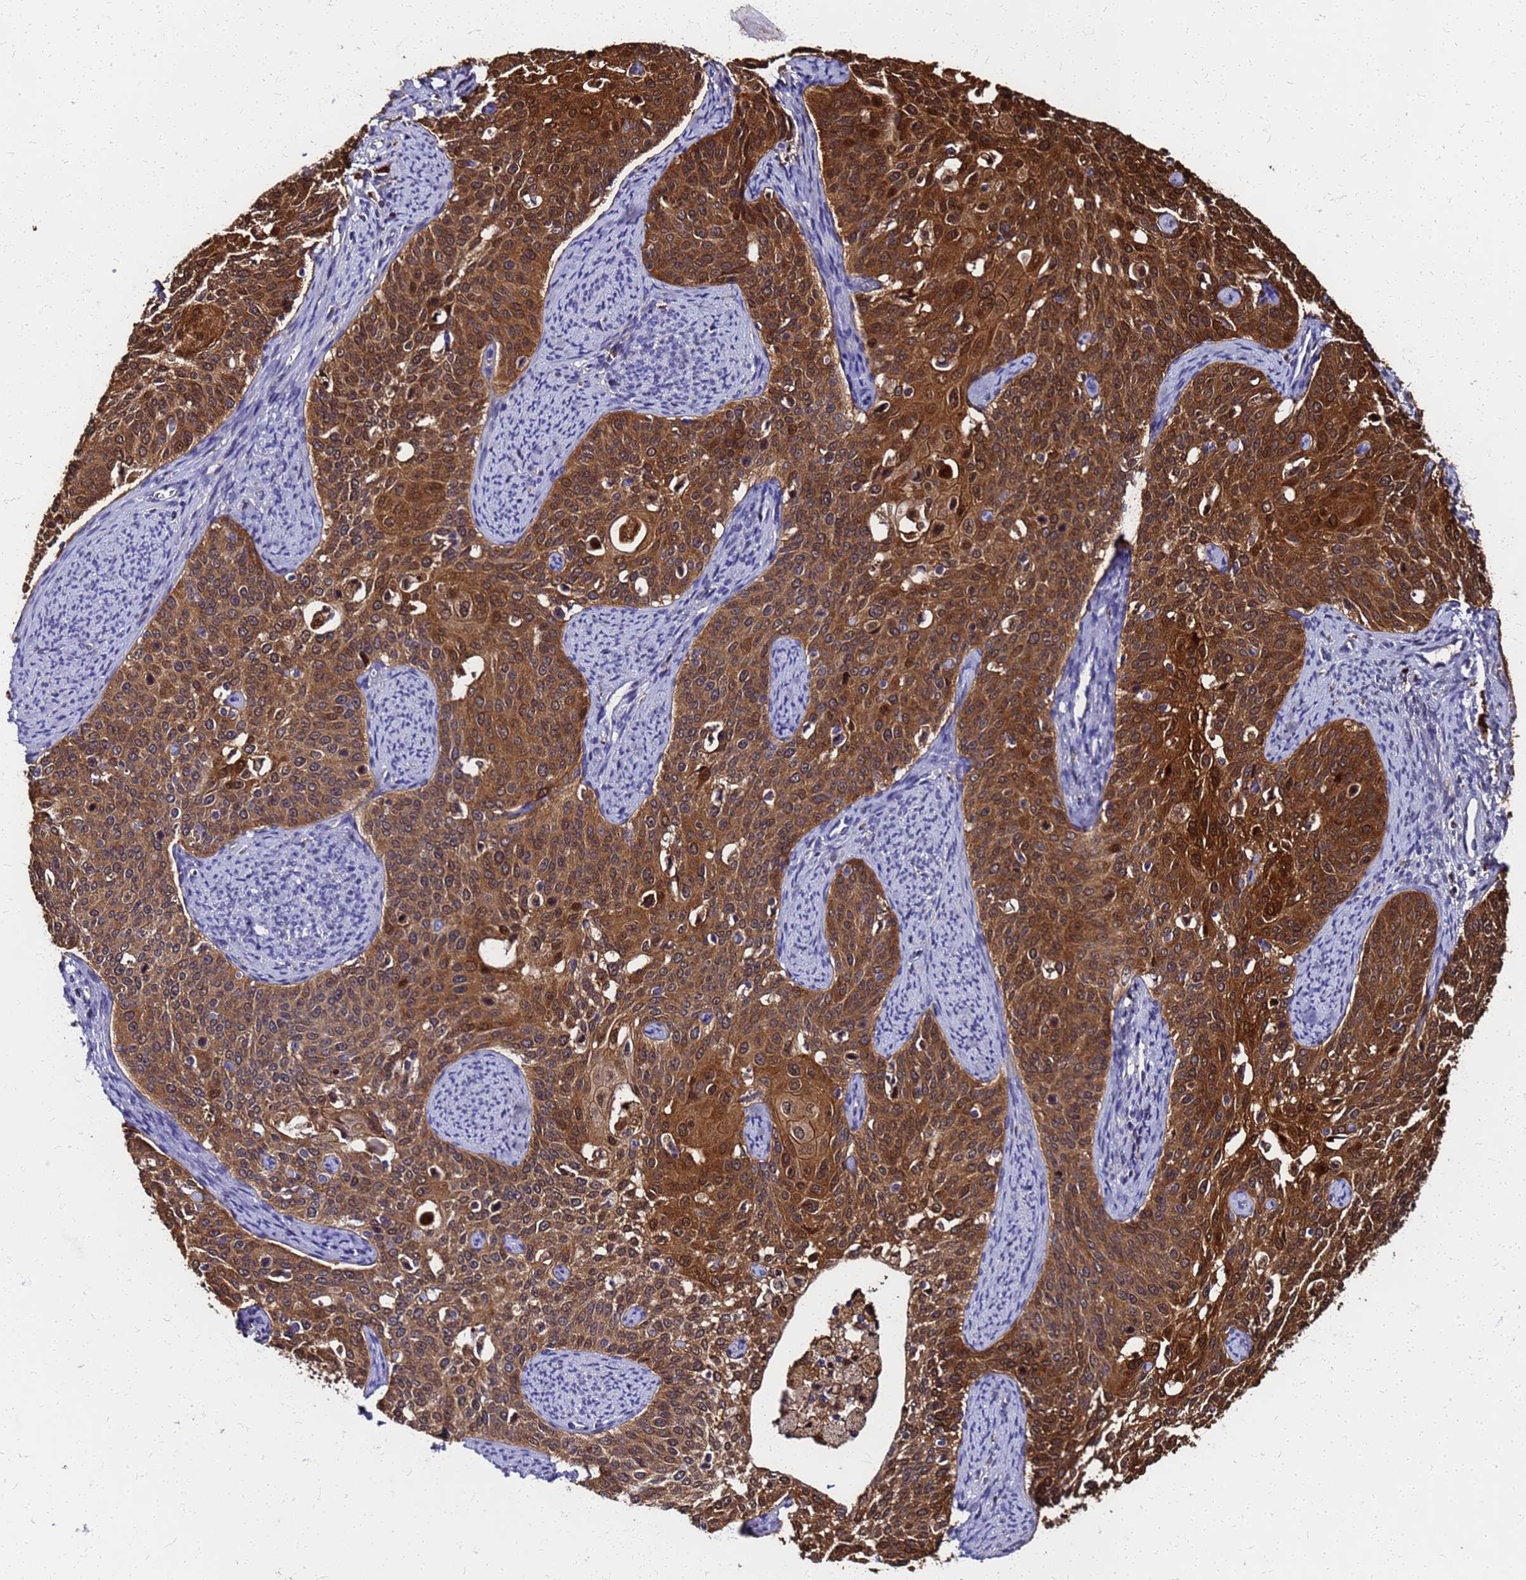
{"staining": {"intensity": "strong", "quantity": ">75%", "location": "cytoplasmic/membranous,nuclear"}, "tissue": "cervical cancer", "cell_type": "Tumor cells", "image_type": "cancer", "snomed": [{"axis": "morphology", "description": "Squamous cell carcinoma, NOS"}, {"axis": "topography", "description": "Cervix"}], "caption": "Immunohistochemical staining of cervical cancer exhibits high levels of strong cytoplasmic/membranous and nuclear expression in about >75% of tumor cells.", "gene": "S100A11", "patient": {"sex": "female", "age": 44}}